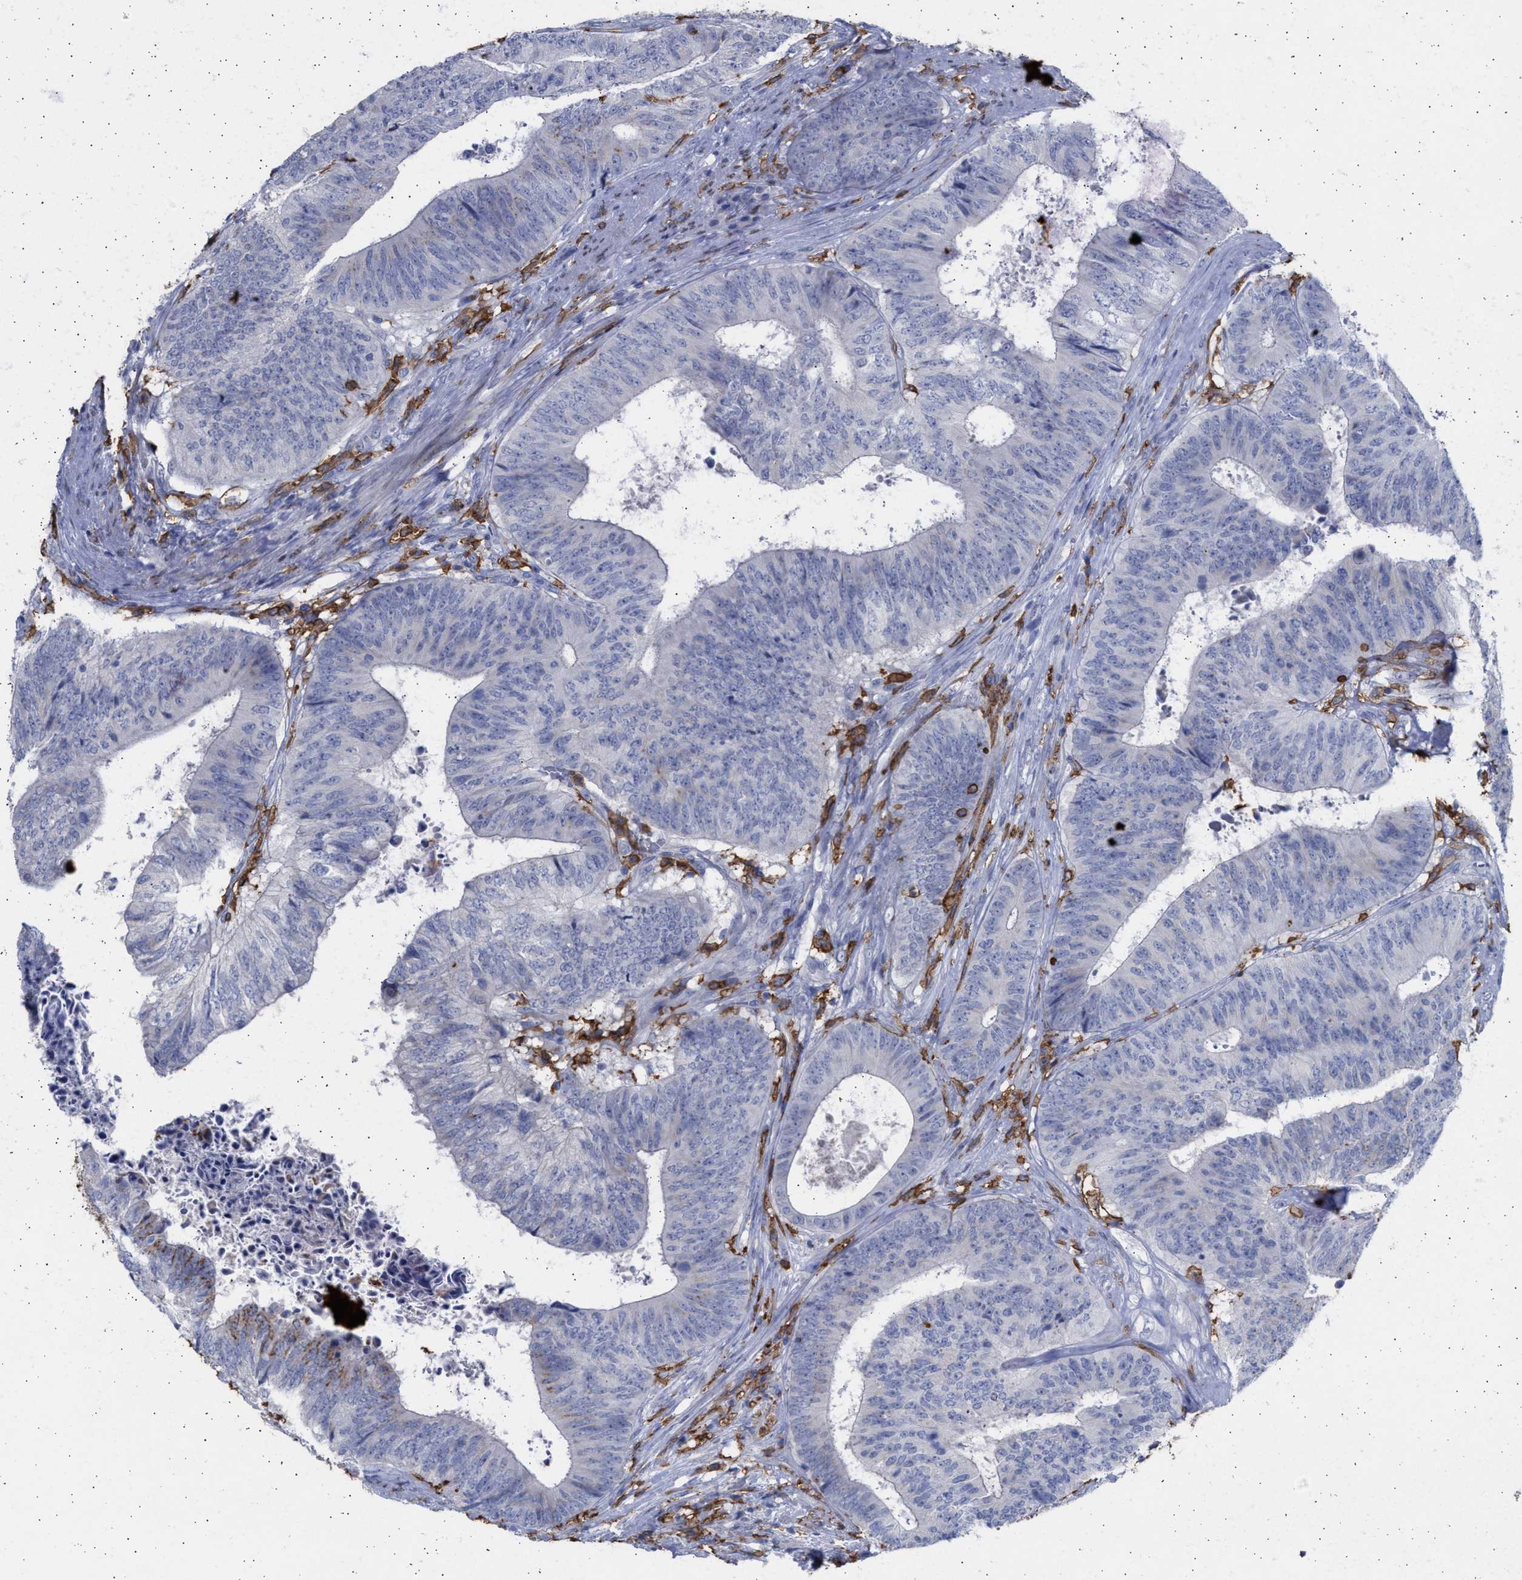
{"staining": {"intensity": "negative", "quantity": "none", "location": "none"}, "tissue": "colorectal cancer", "cell_type": "Tumor cells", "image_type": "cancer", "snomed": [{"axis": "morphology", "description": "Adenocarcinoma, NOS"}, {"axis": "topography", "description": "Rectum"}], "caption": "The immunohistochemistry (IHC) micrograph has no significant staining in tumor cells of colorectal cancer (adenocarcinoma) tissue.", "gene": "FCER1A", "patient": {"sex": "male", "age": 72}}